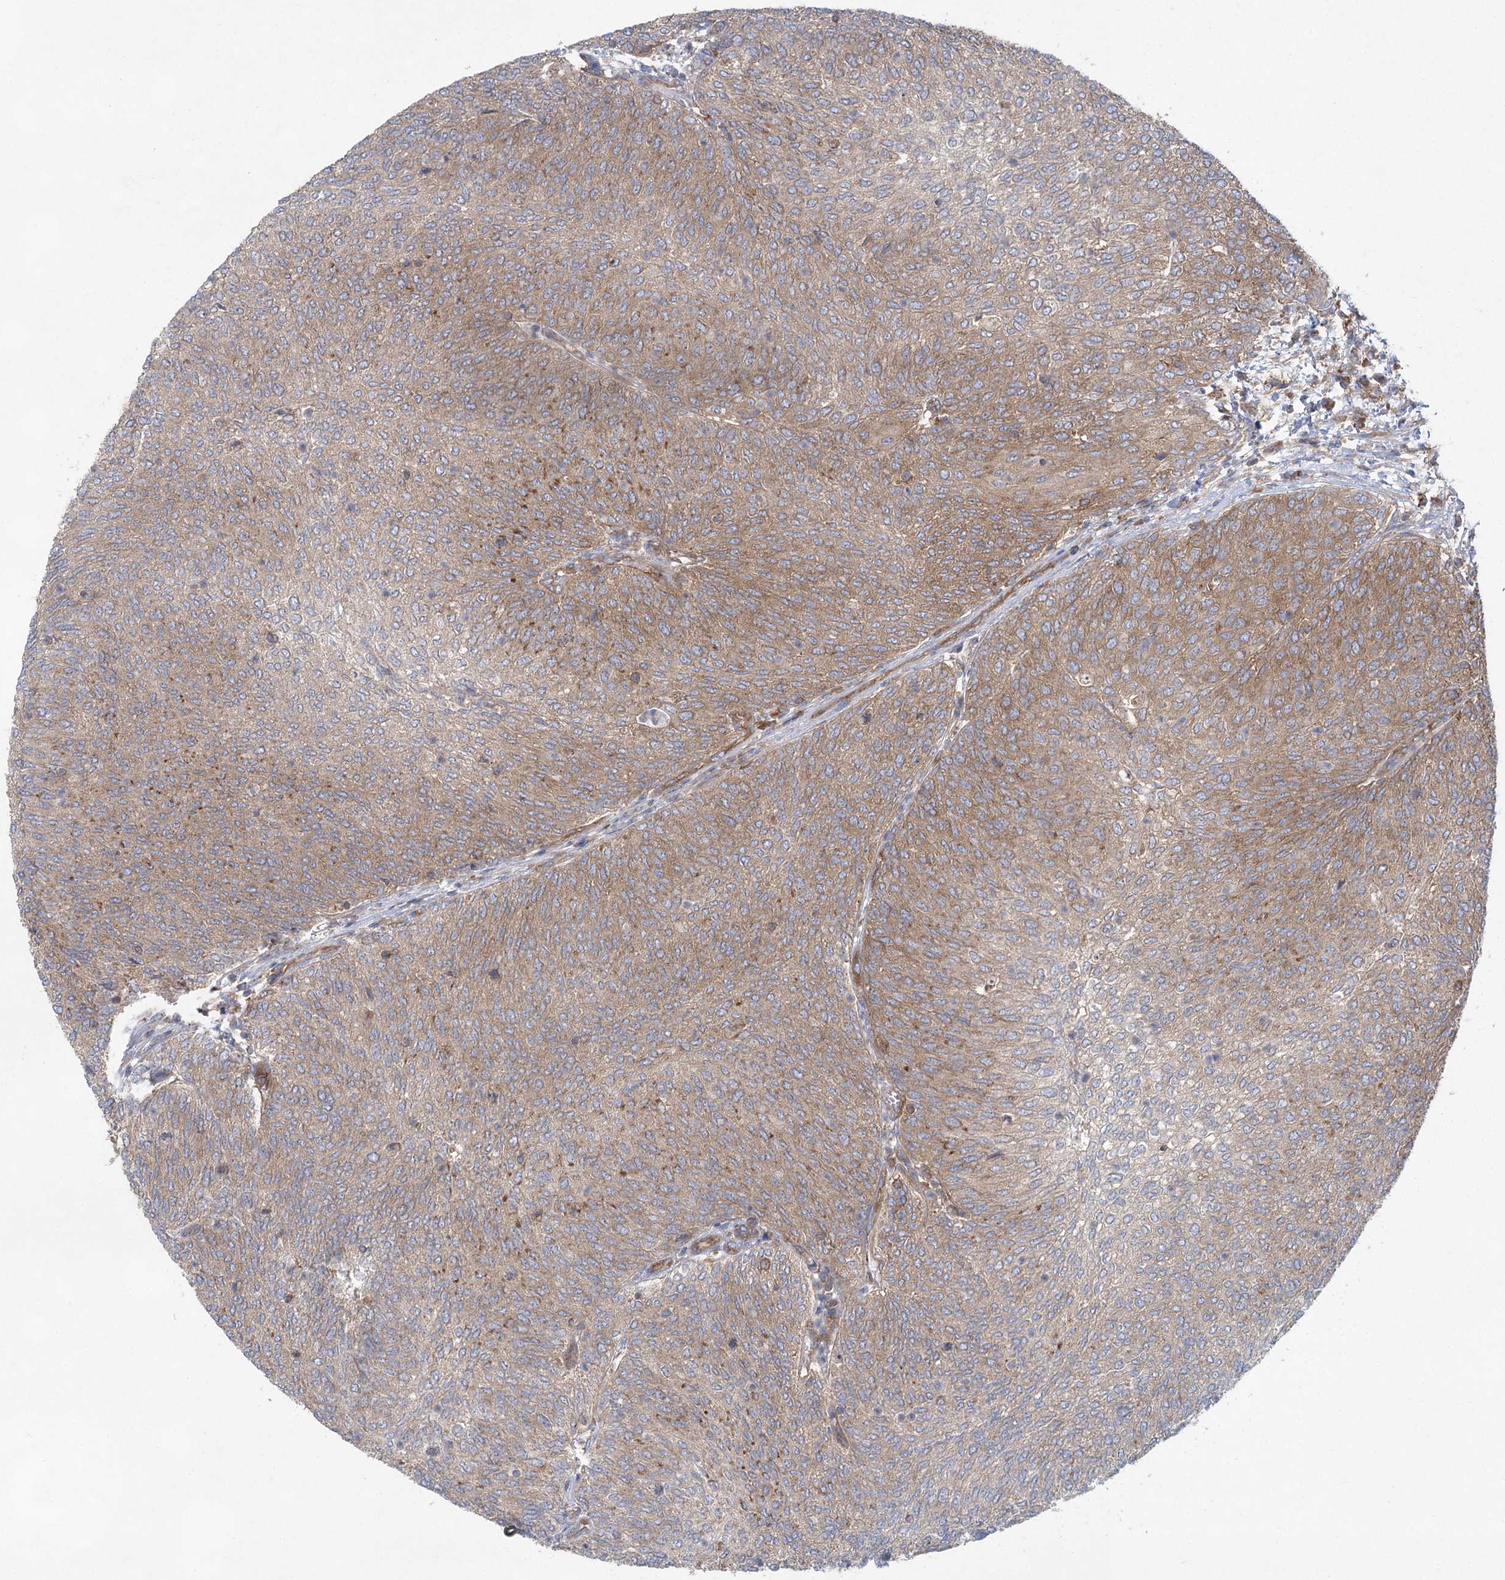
{"staining": {"intensity": "moderate", "quantity": ">75%", "location": "cytoplasmic/membranous"}, "tissue": "urothelial cancer", "cell_type": "Tumor cells", "image_type": "cancer", "snomed": [{"axis": "morphology", "description": "Urothelial carcinoma, Low grade"}, {"axis": "topography", "description": "Urinary bladder"}], "caption": "Tumor cells show medium levels of moderate cytoplasmic/membranous staining in about >75% of cells in human urothelial cancer.", "gene": "EIF3A", "patient": {"sex": "female", "age": 79}}